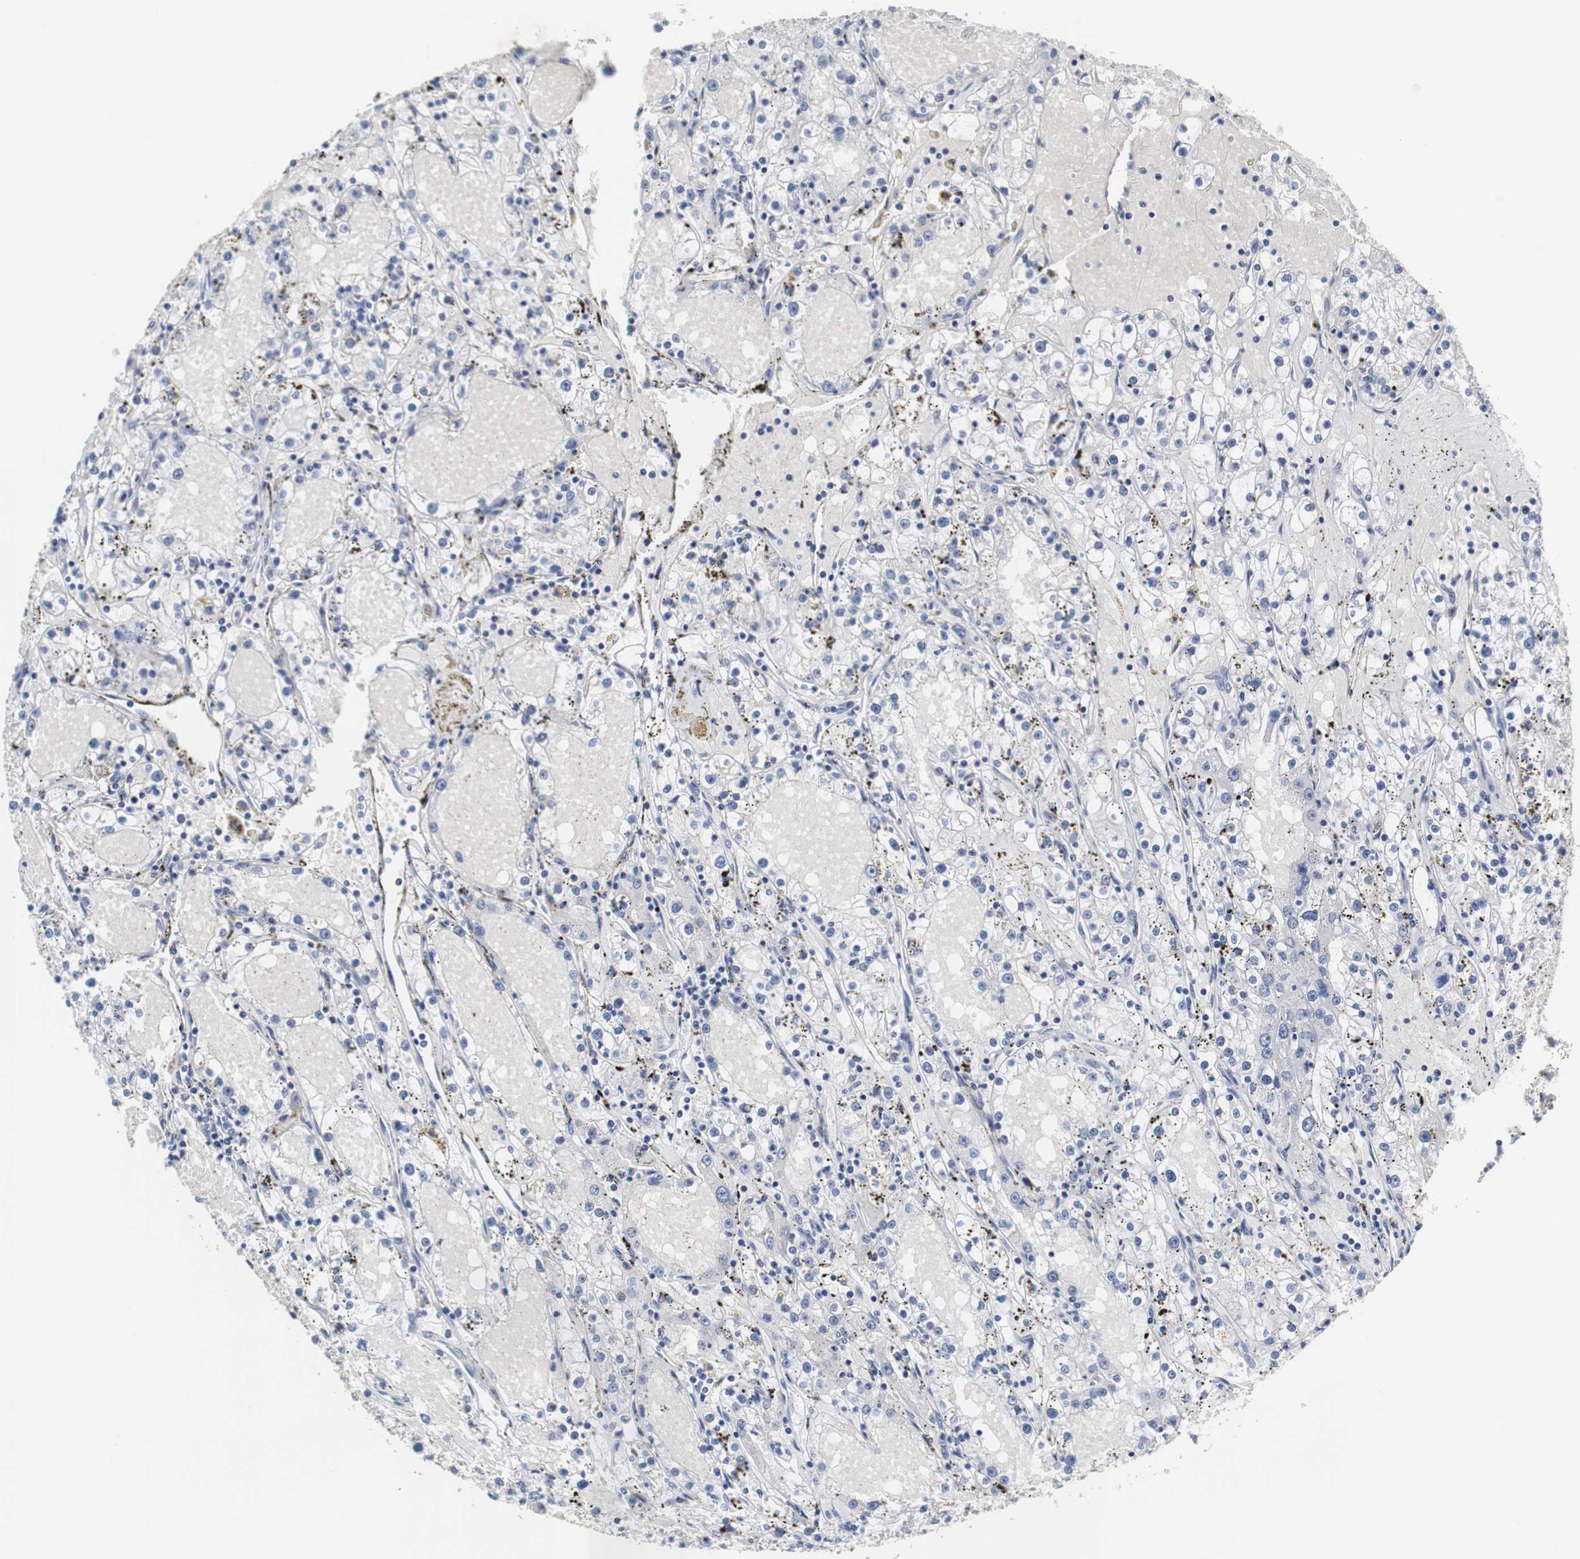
{"staining": {"intensity": "negative", "quantity": "none", "location": "none"}, "tissue": "renal cancer", "cell_type": "Tumor cells", "image_type": "cancer", "snomed": [{"axis": "morphology", "description": "Adenocarcinoma, NOS"}, {"axis": "topography", "description": "Kidney"}], "caption": "An immunohistochemistry (IHC) photomicrograph of renal cancer (adenocarcinoma) is shown. There is no staining in tumor cells of renal cancer (adenocarcinoma).", "gene": "PCK1", "patient": {"sex": "male", "age": 56}}